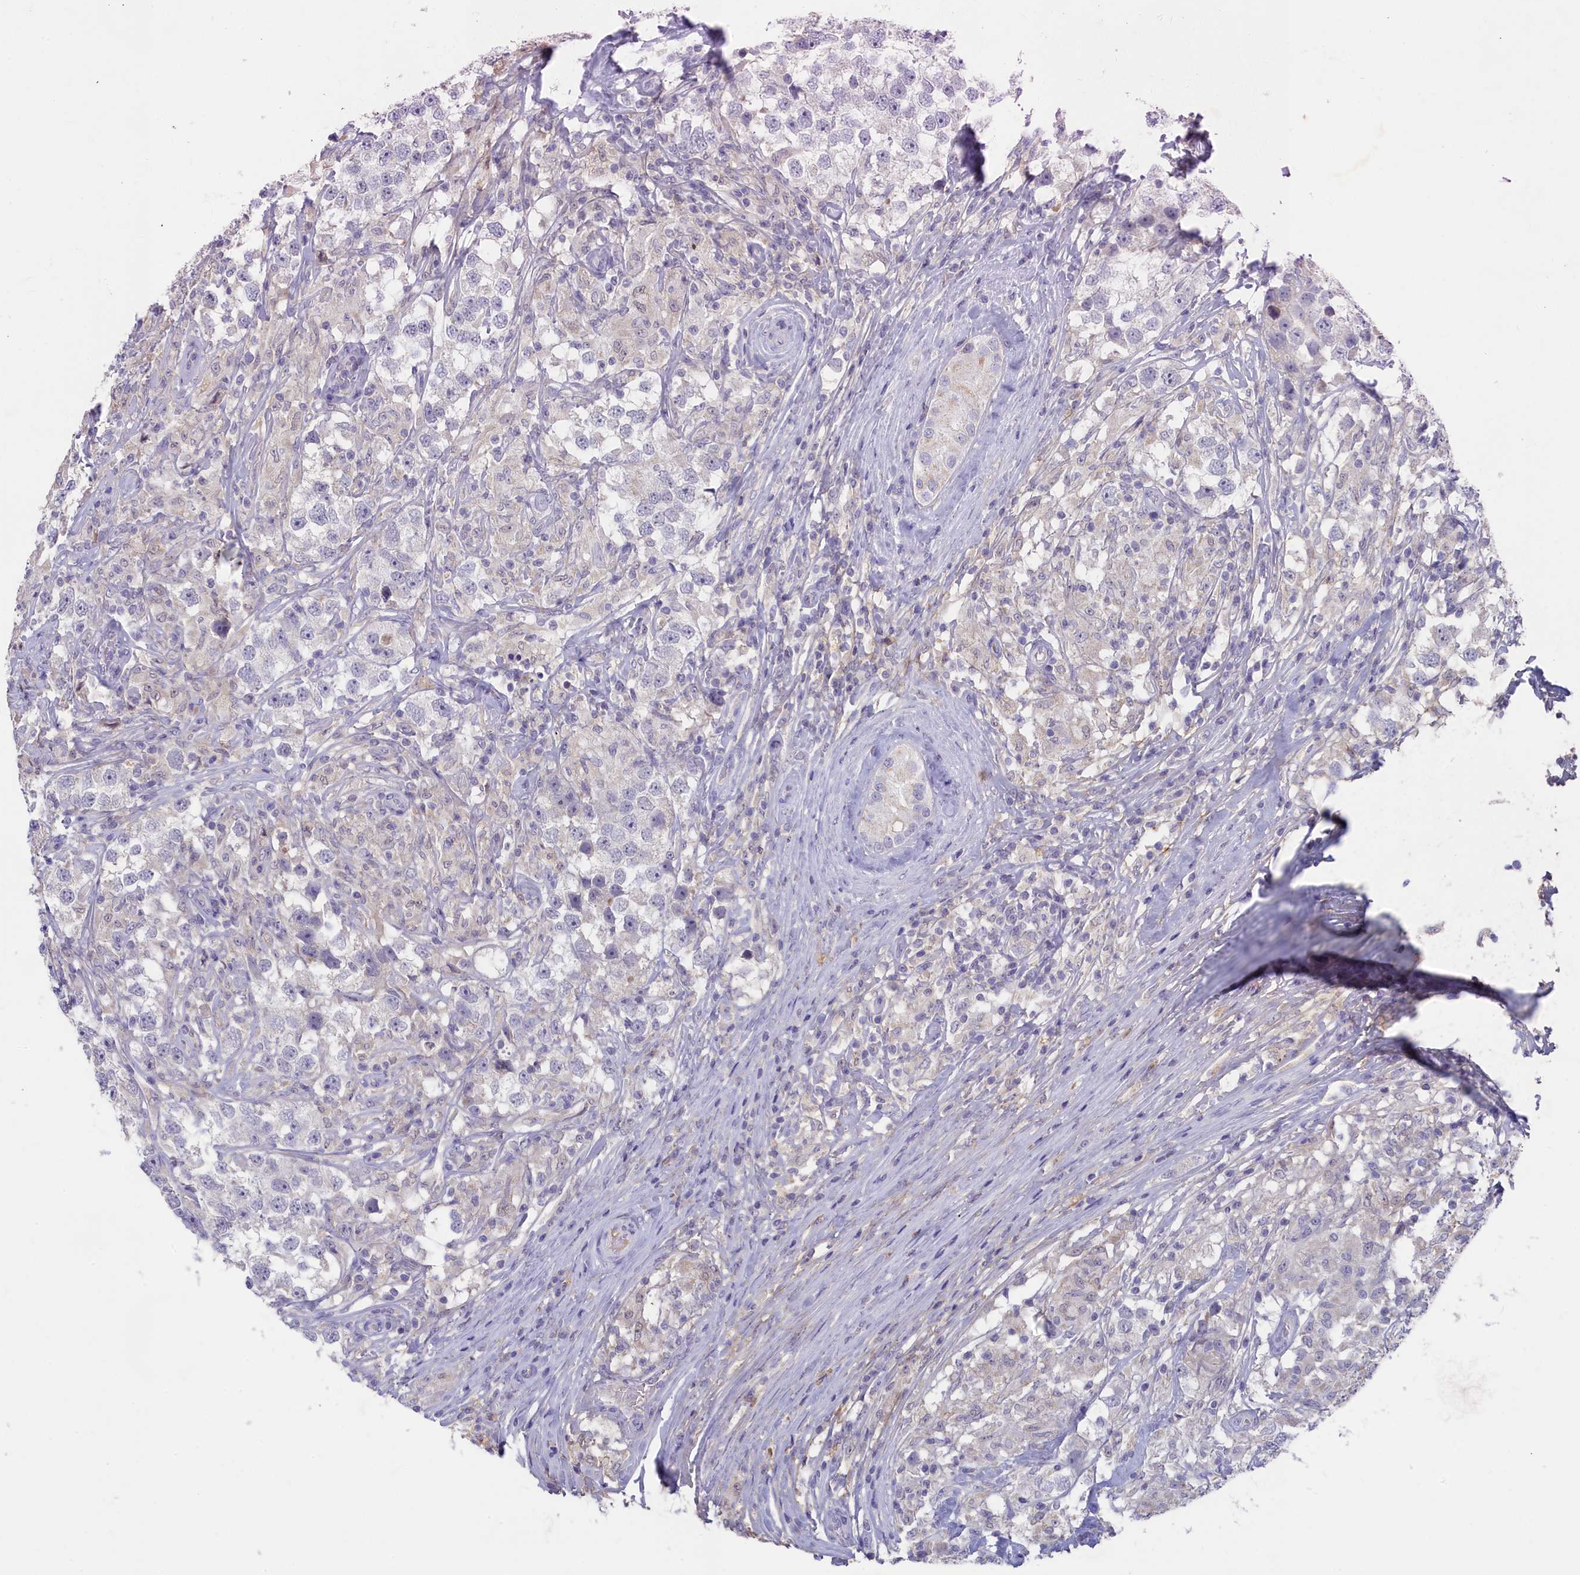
{"staining": {"intensity": "negative", "quantity": "none", "location": "none"}, "tissue": "testis cancer", "cell_type": "Tumor cells", "image_type": "cancer", "snomed": [{"axis": "morphology", "description": "Seminoma, NOS"}, {"axis": "topography", "description": "Testis"}], "caption": "High power microscopy micrograph of an immunohistochemistry histopathology image of testis seminoma, revealing no significant expression in tumor cells.", "gene": "LRIF1", "patient": {"sex": "male", "age": 46}}